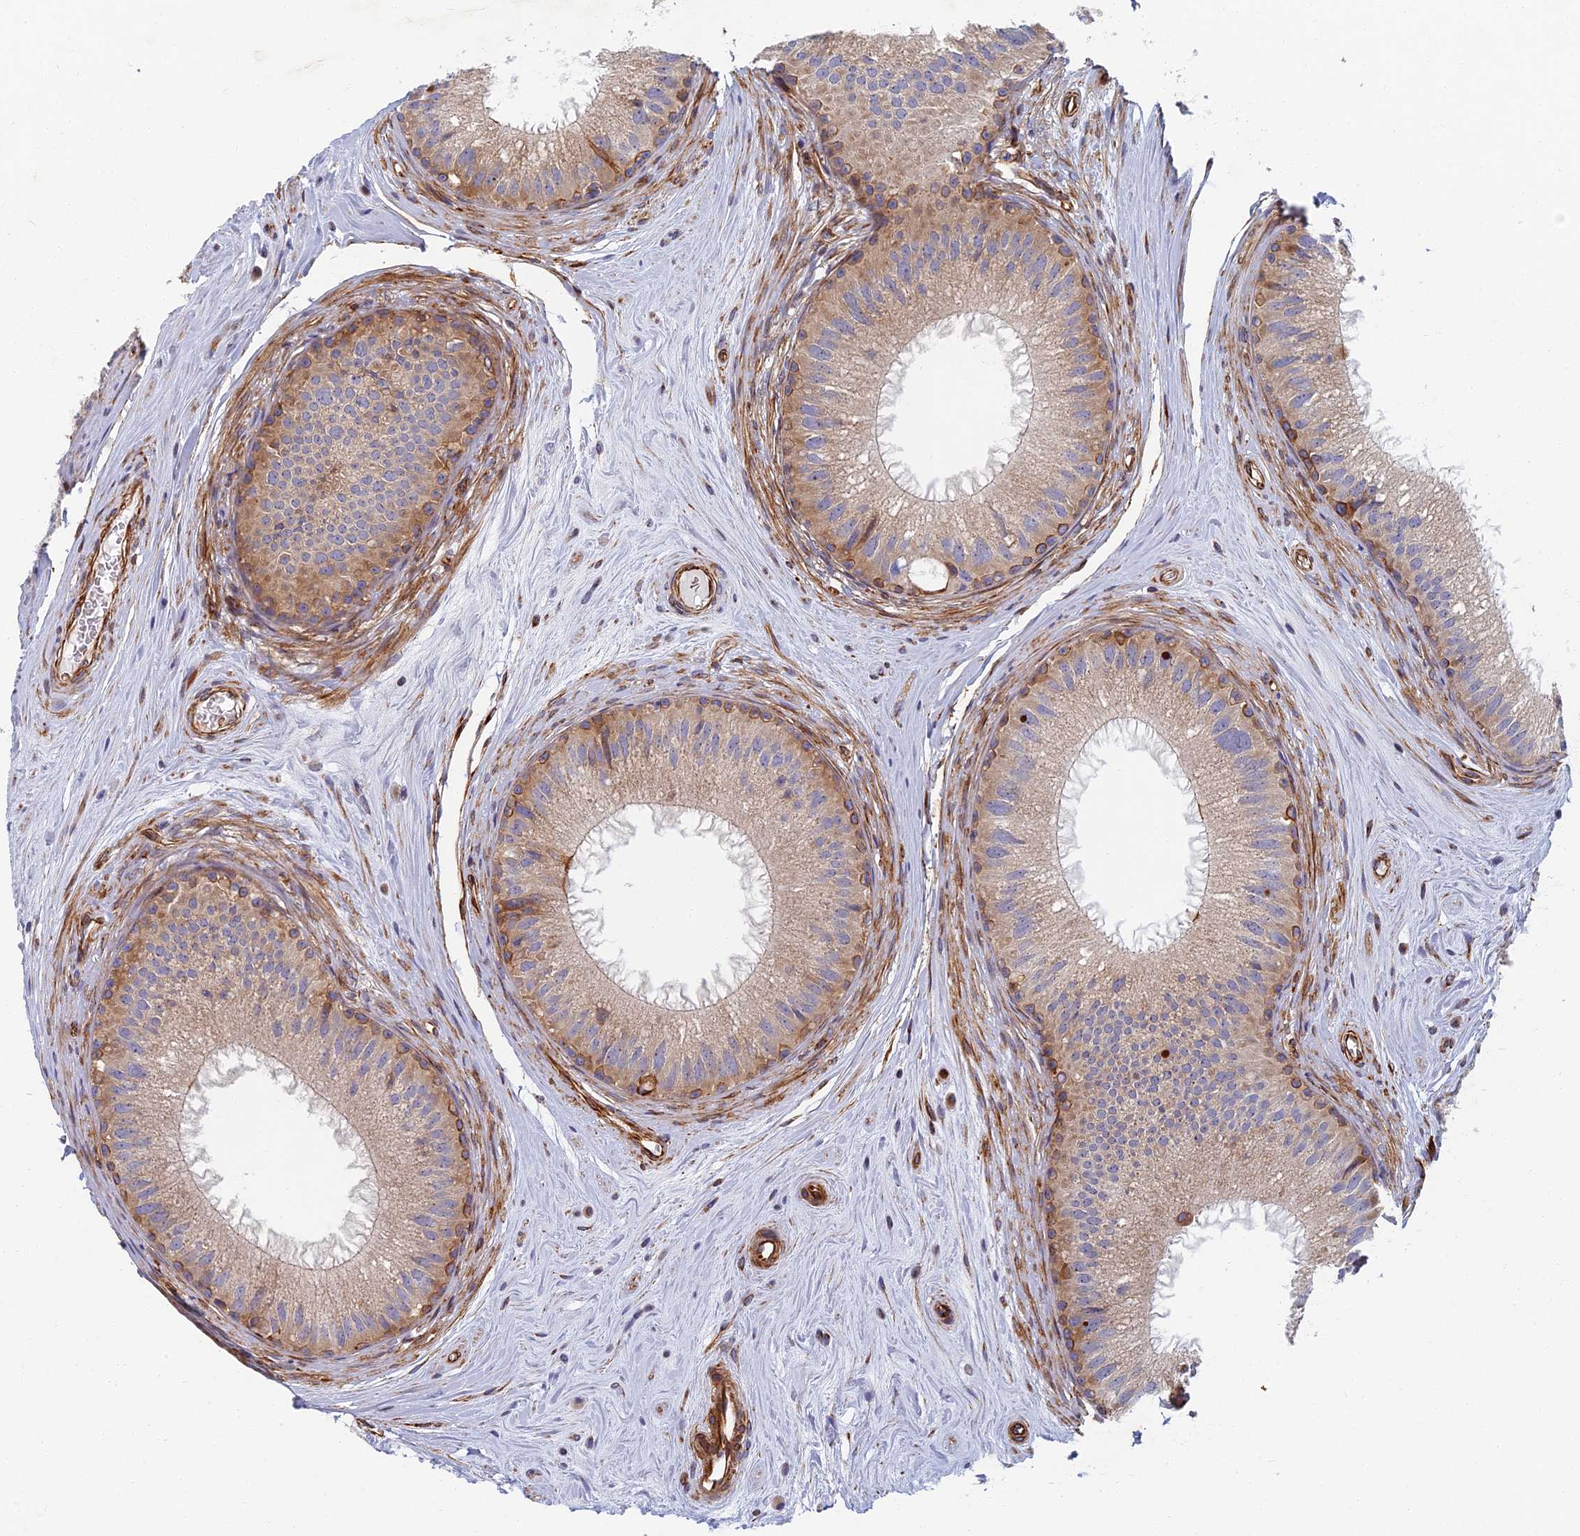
{"staining": {"intensity": "weak", "quantity": "25%-75%", "location": "cytoplasmic/membranous"}, "tissue": "epididymis", "cell_type": "Glandular cells", "image_type": "normal", "snomed": [{"axis": "morphology", "description": "Normal tissue, NOS"}, {"axis": "topography", "description": "Epididymis"}], "caption": "IHC of benign human epididymis demonstrates low levels of weak cytoplasmic/membranous positivity in about 25%-75% of glandular cells.", "gene": "ABCB10", "patient": {"sex": "male", "age": 33}}